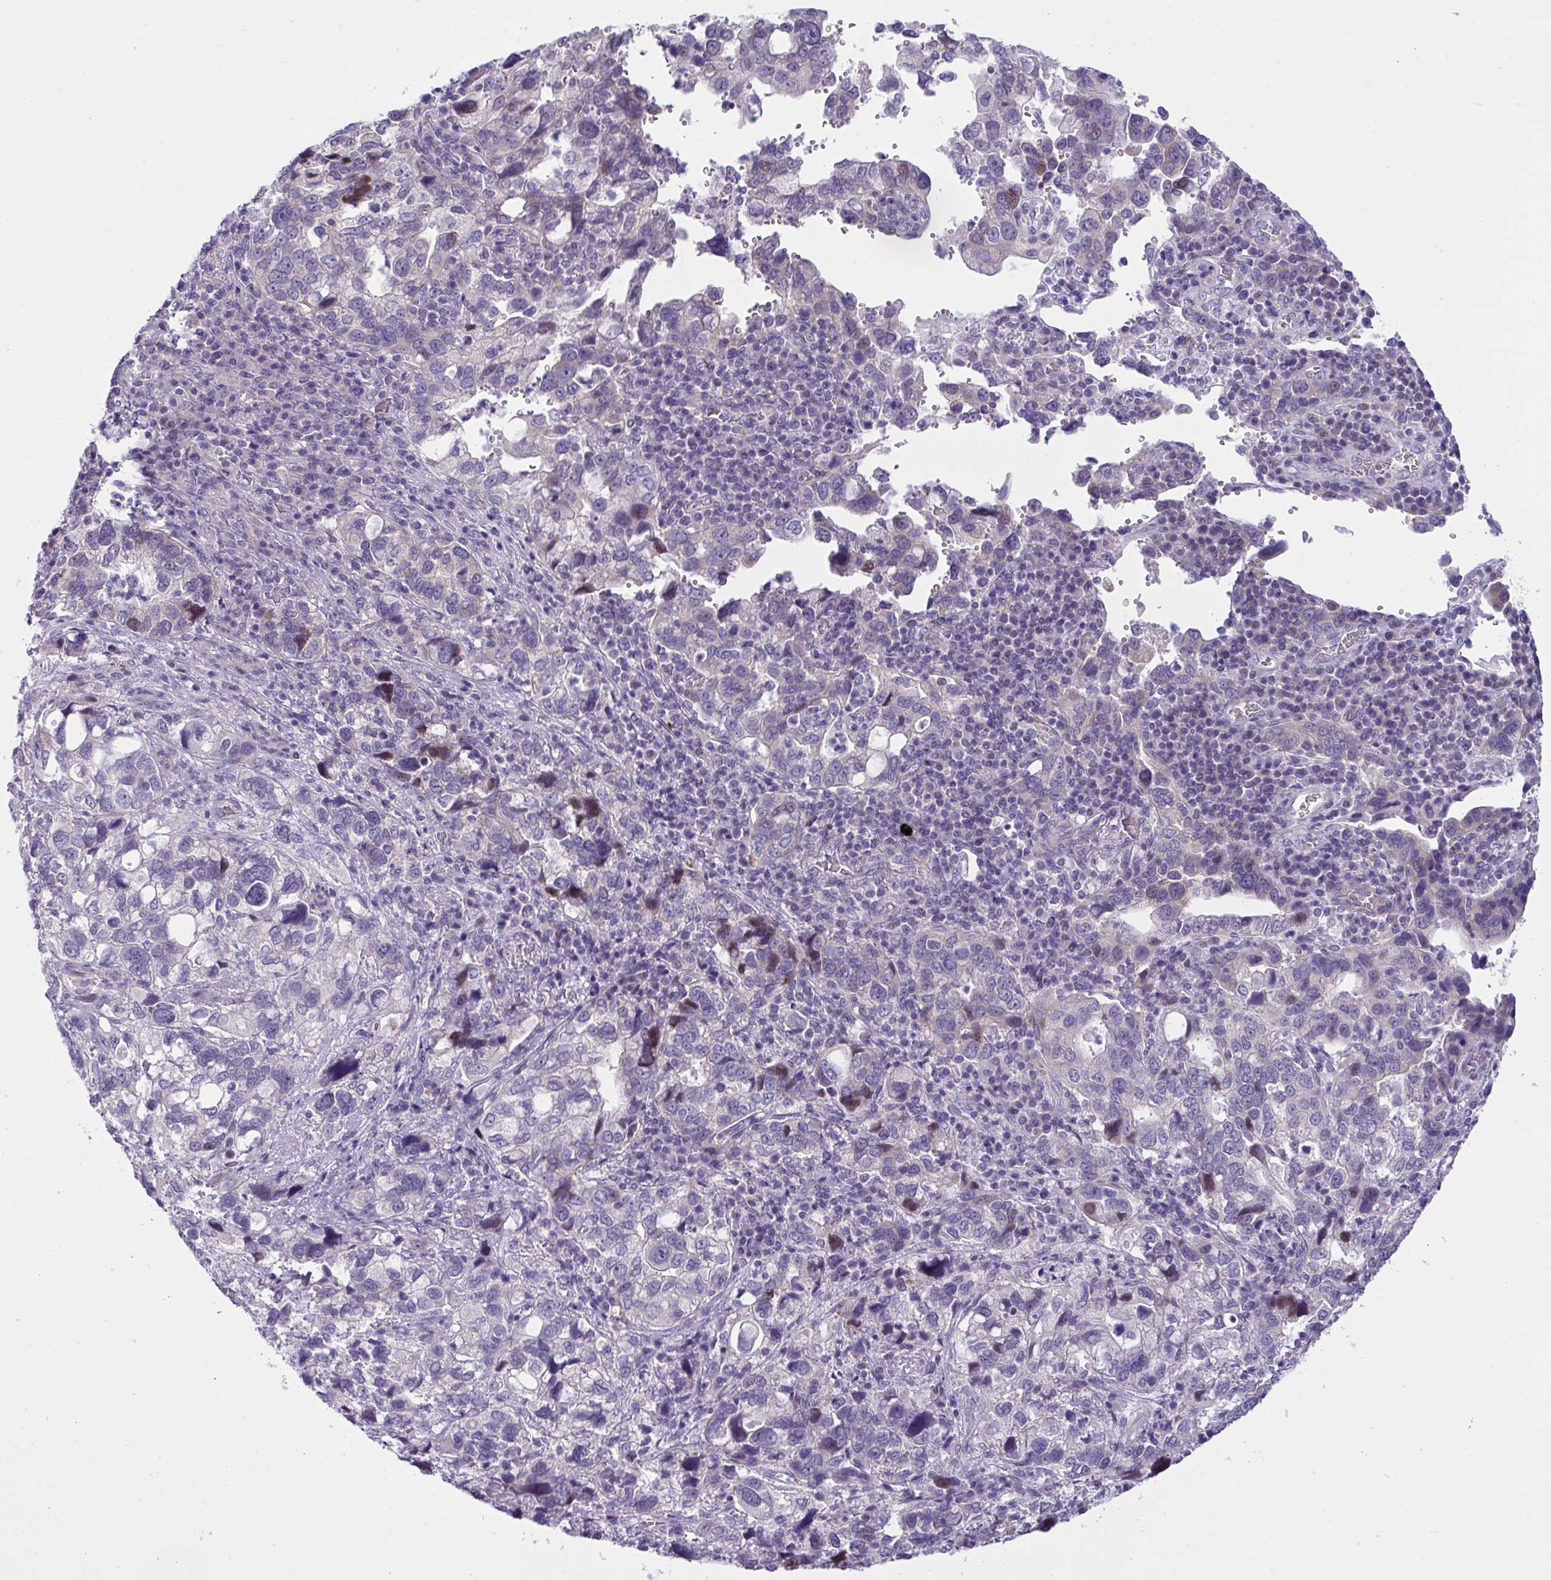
{"staining": {"intensity": "negative", "quantity": "none", "location": "none"}, "tissue": "stomach cancer", "cell_type": "Tumor cells", "image_type": "cancer", "snomed": [{"axis": "morphology", "description": "Adenocarcinoma, NOS"}, {"axis": "topography", "description": "Stomach, upper"}], "caption": "Stomach adenocarcinoma was stained to show a protein in brown. There is no significant staining in tumor cells. (DAB immunohistochemistry (IHC), high magnification).", "gene": "WDR97", "patient": {"sex": "female", "age": 81}}